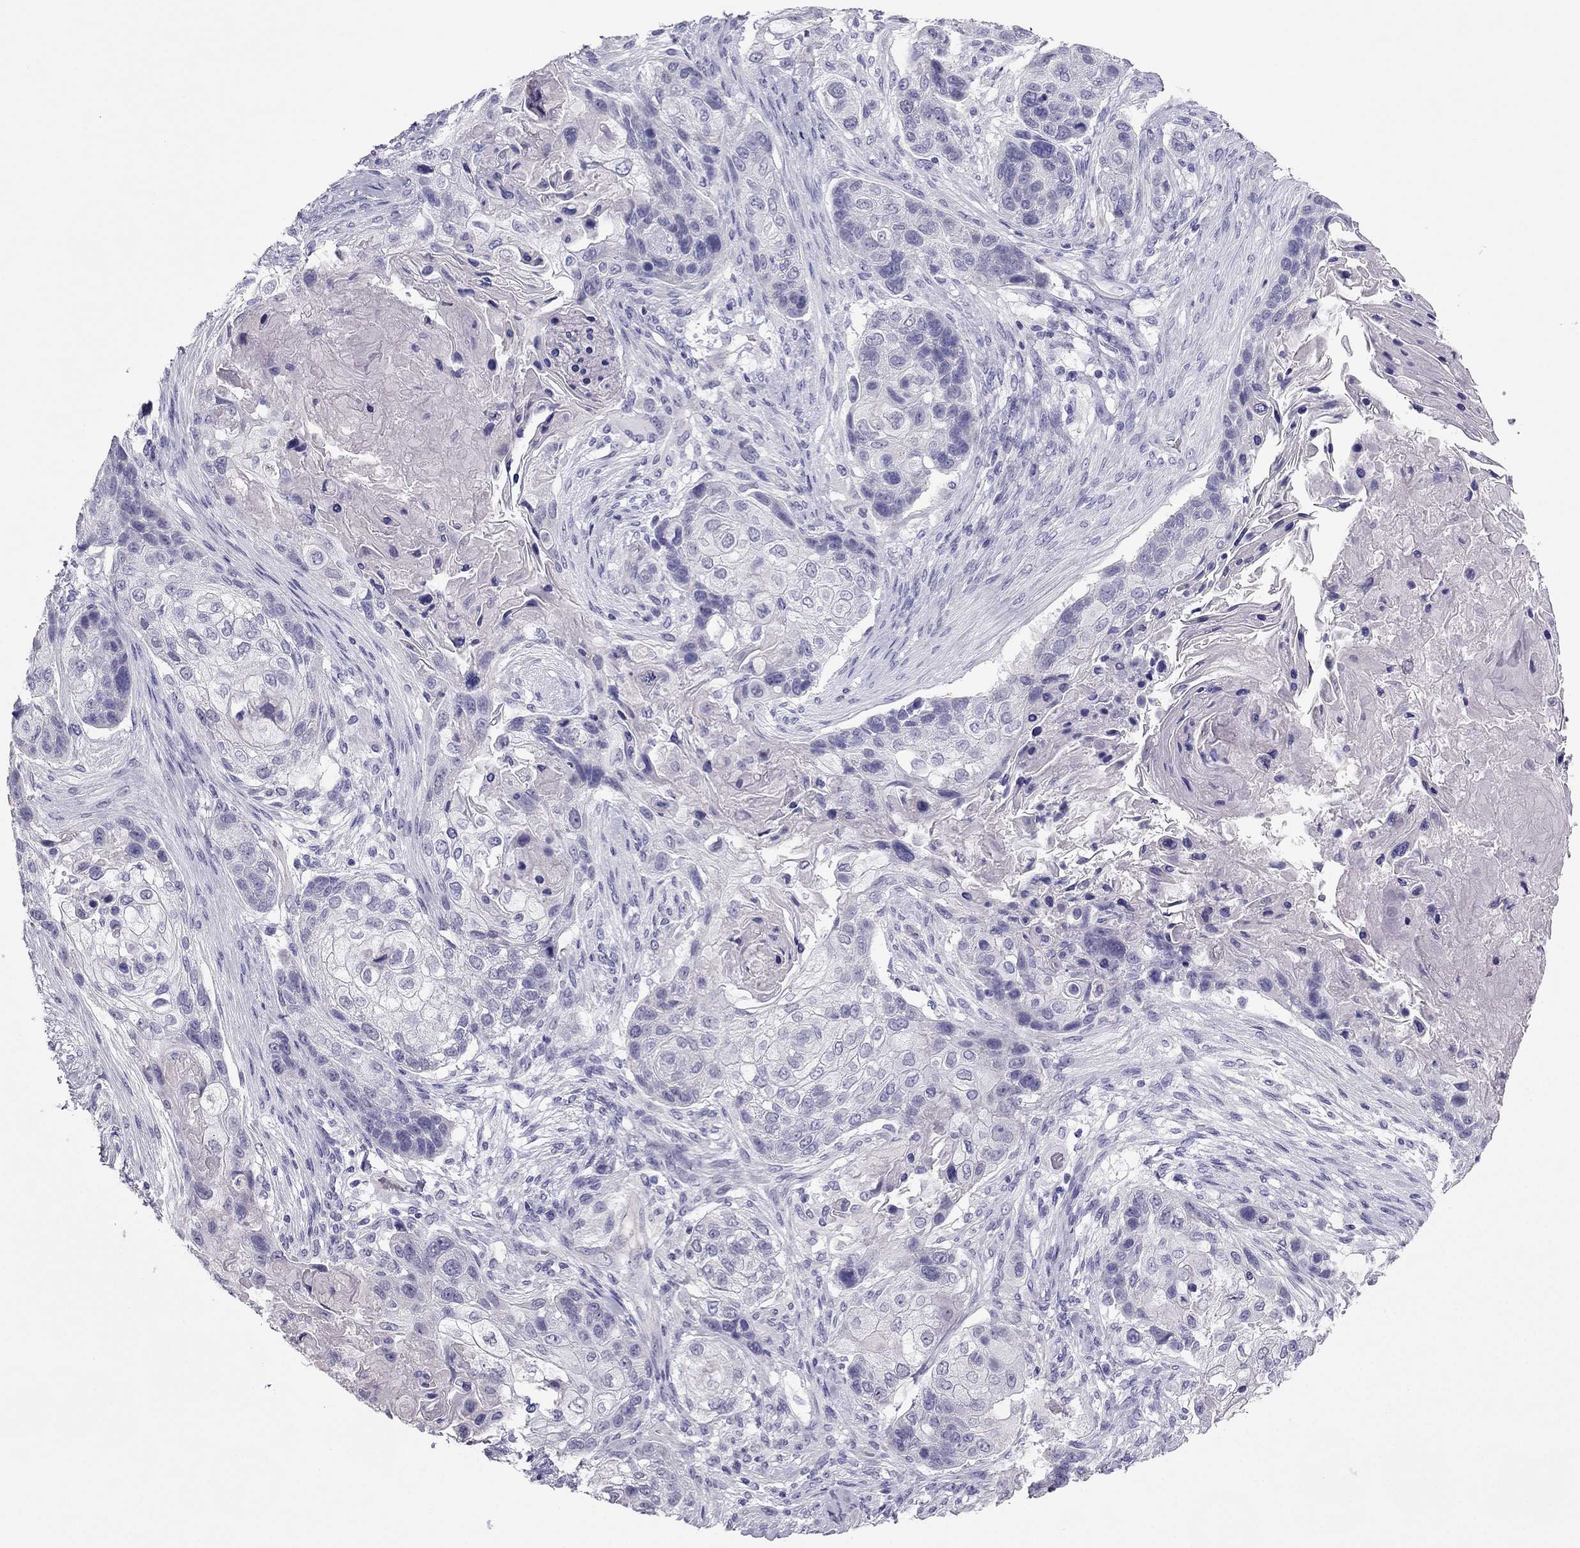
{"staining": {"intensity": "negative", "quantity": "none", "location": "none"}, "tissue": "lung cancer", "cell_type": "Tumor cells", "image_type": "cancer", "snomed": [{"axis": "morphology", "description": "Squamous cell carcinoma, NOS"}, {"axis": "topography", "description": "Lung"}], "caption": "DAB immunohistochemical staining of lung cancer (squamous cell carcinoma) demonstrates no significant staining in tumor cells.", "gene": "PDE6A", "patient": {"sex": "male", "age": 69}}